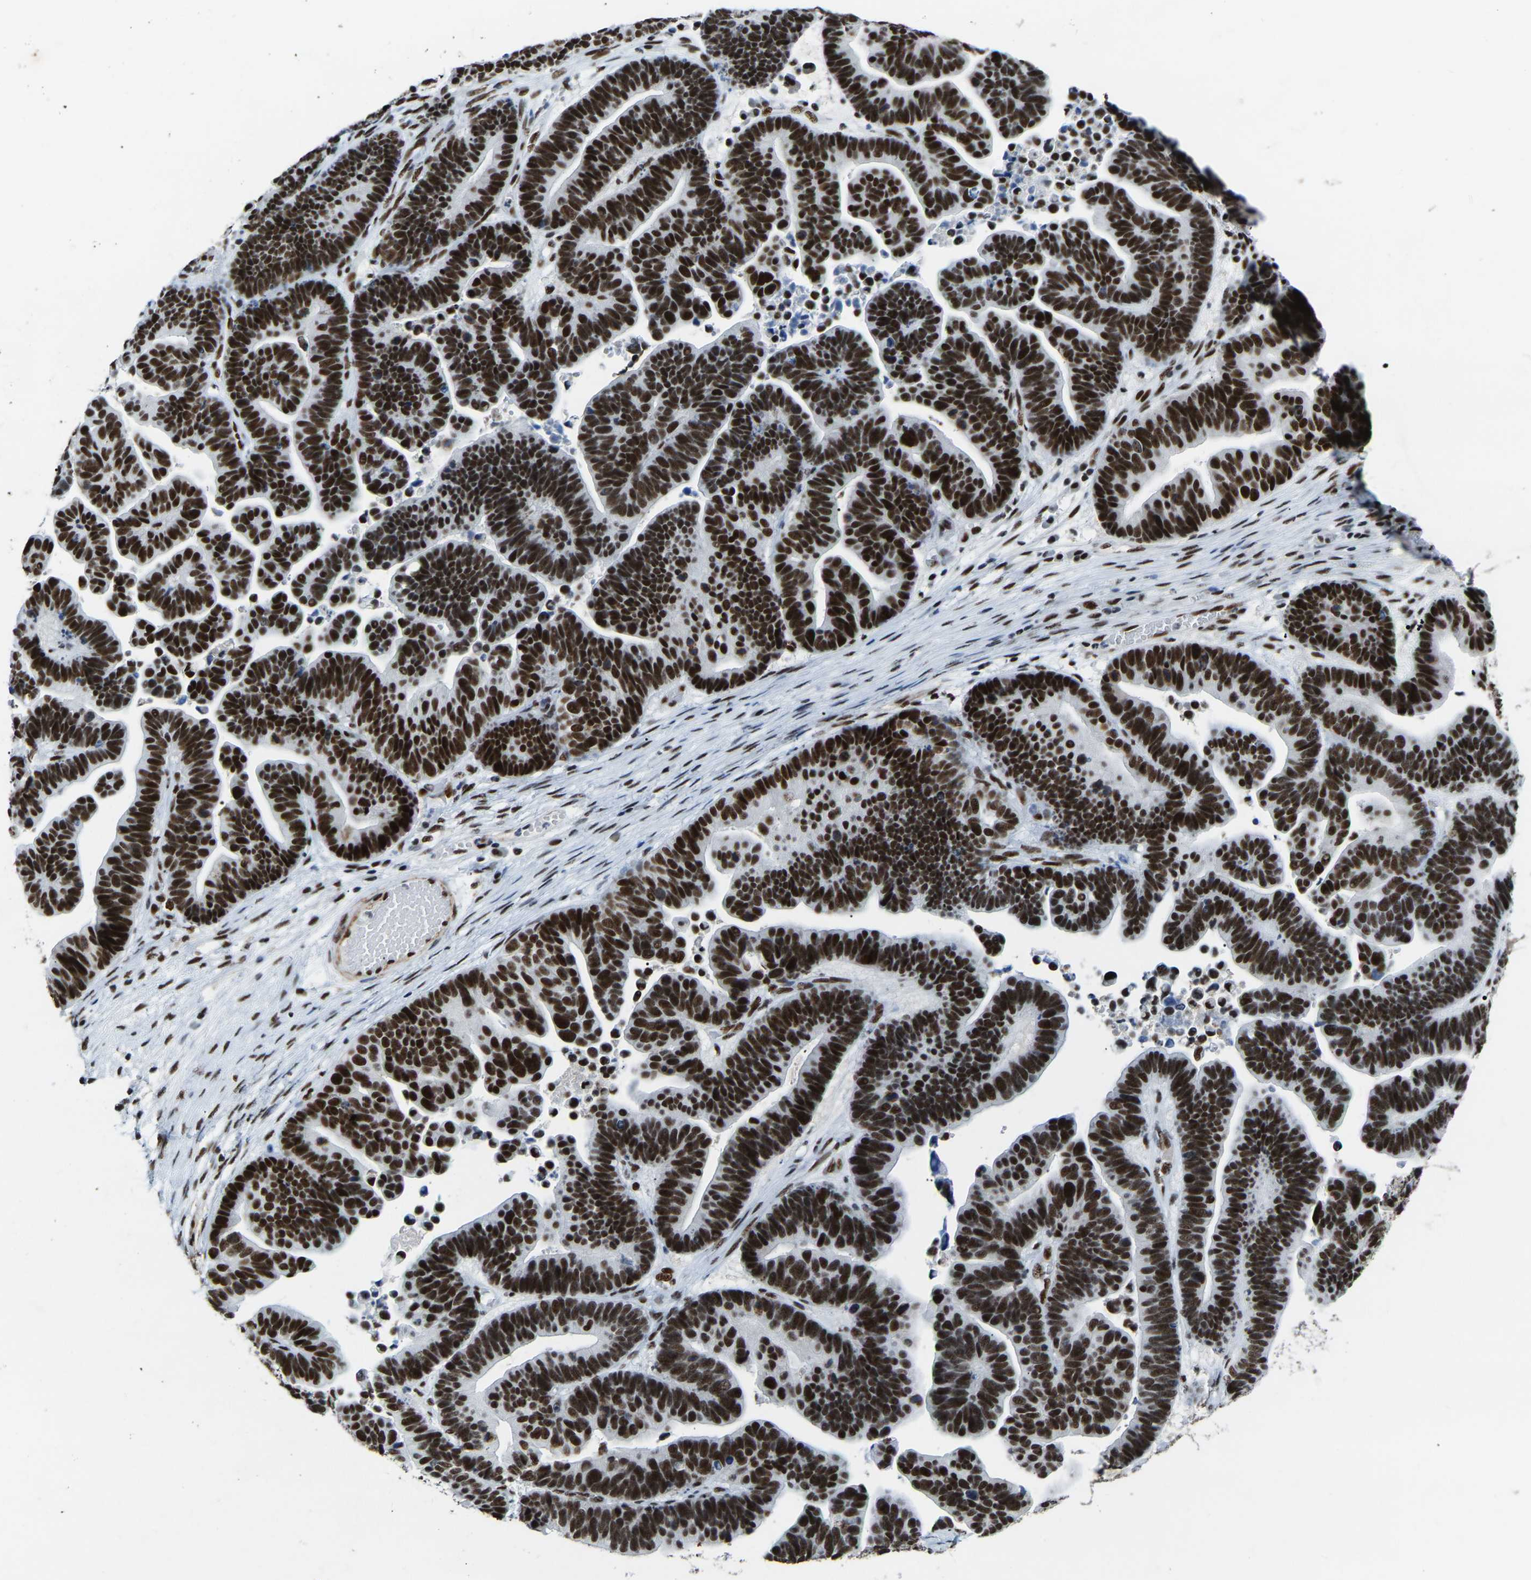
{"staining": {"intensity": "strong", "quantity": ">75%", "location": "nuclear"}, "tissue": "ovarian cancer", "cell_type": "Tumor cells", "image_type": "cancer", "snomed": [{"axis": "morphology", "description": "Cystadenocarcinoma, serous, NOS"}, {"axis": "topography", "description": "Ovary"}], "caption": "Protein analysis of ovarian serous cystadenocarcinoma tissue displays strong nuclear staining in approximately >75% of tumor cells. (DAB (3,3'-diaminobenzidine) IHC with brightfield microscopy, high magnification).", "gene": "DDX5", "patient": {"sex": "female", "age": 56}}